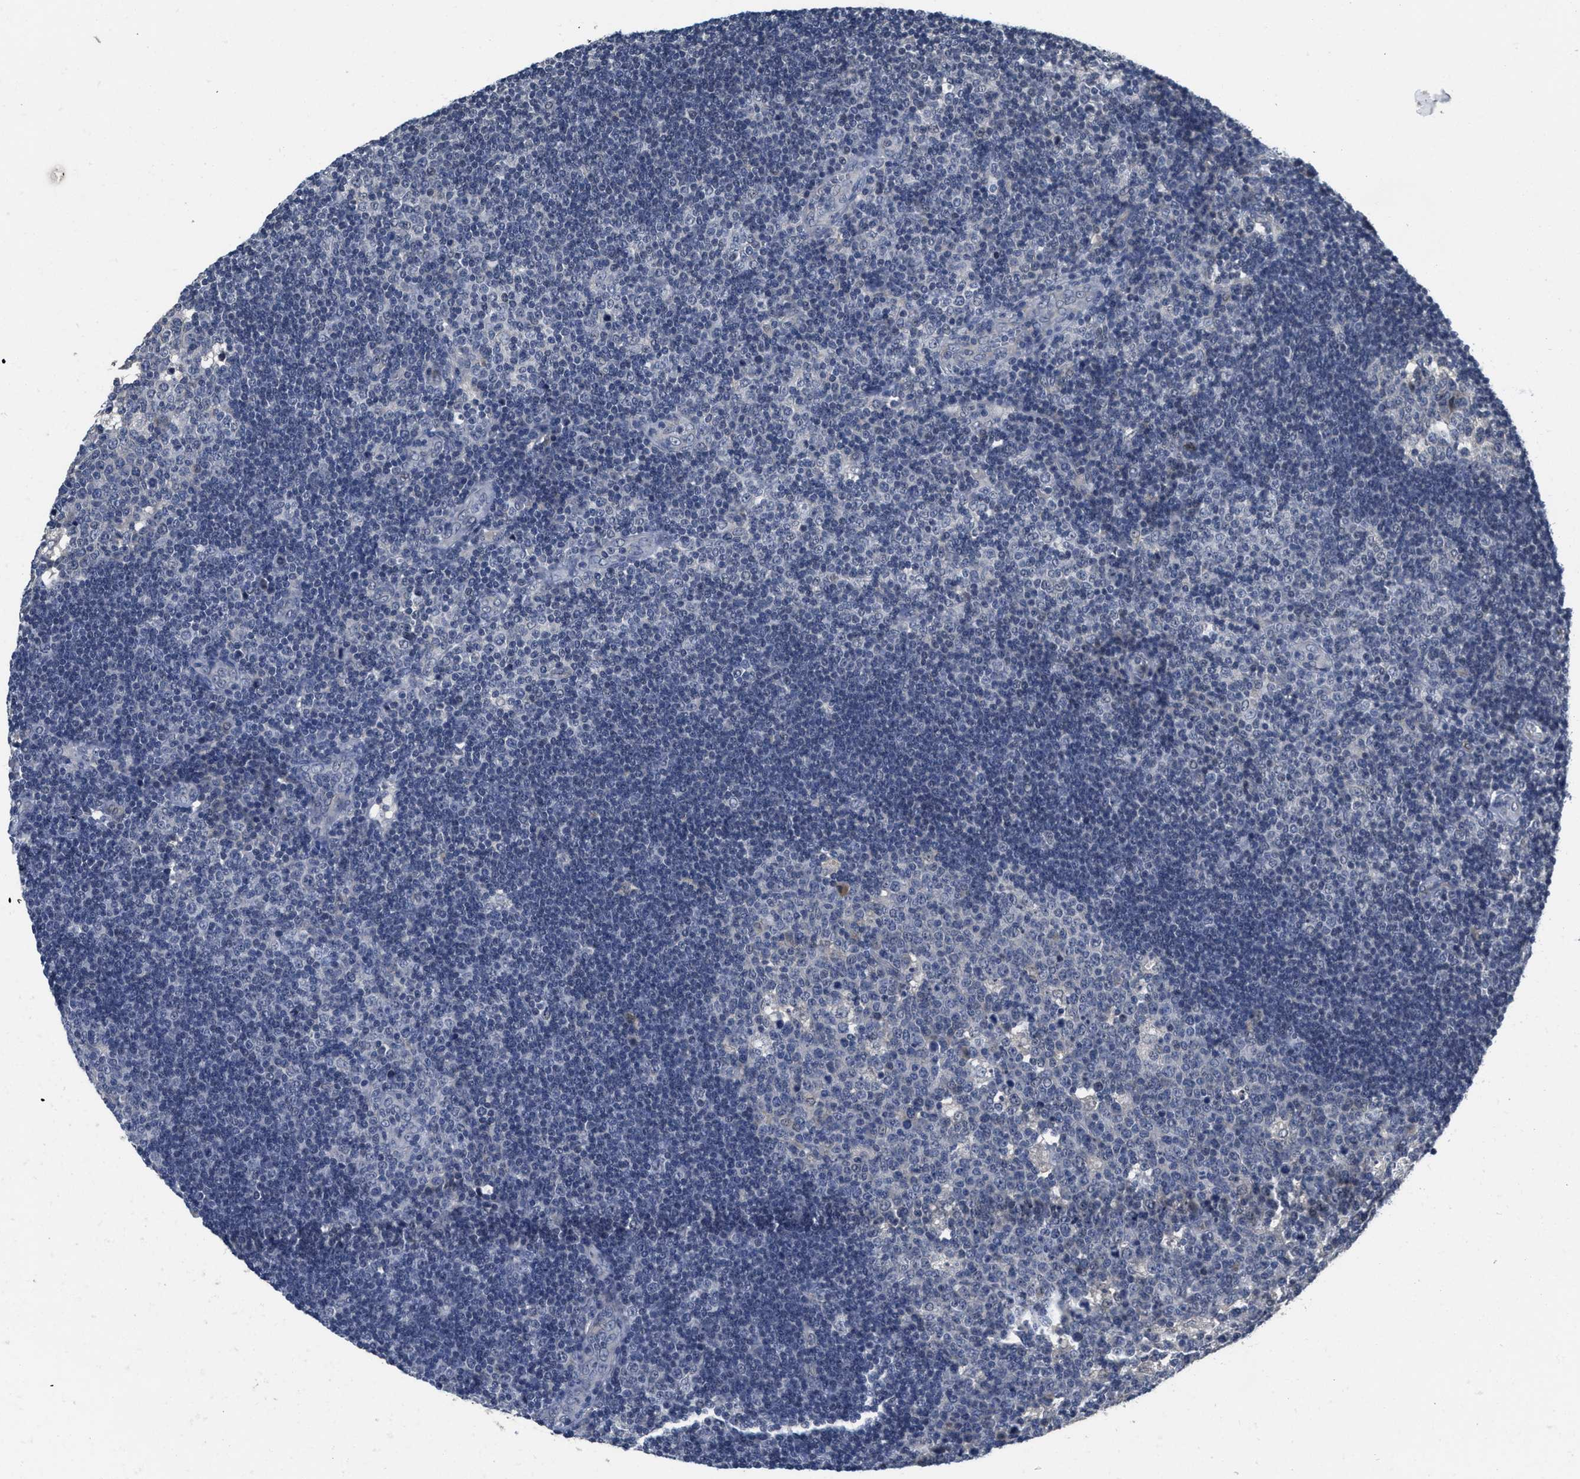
{"staining": {"intensity": "negative", "quantity": "none", "location": "none"}, "tissue": "lymph node", "cell_type": "Germinal center cells", "image_type": "normal", "snomed": [{"axis": "morphology", "description": "Normal tissue, NOS"}, {"axis": "topography", "description": "Lymph node"}, {"axis": "topography", "description": "Salivary gland"}], "caption": "Immunohistochemistry (IHC) of normal lymph node exhibits no expression in germinal center cells. (DAB (3,3'-diaminobenzidine) IHC, high magnification).", "gene": "ANGPT1", "patient": {"sex": "male", "age": 8}}